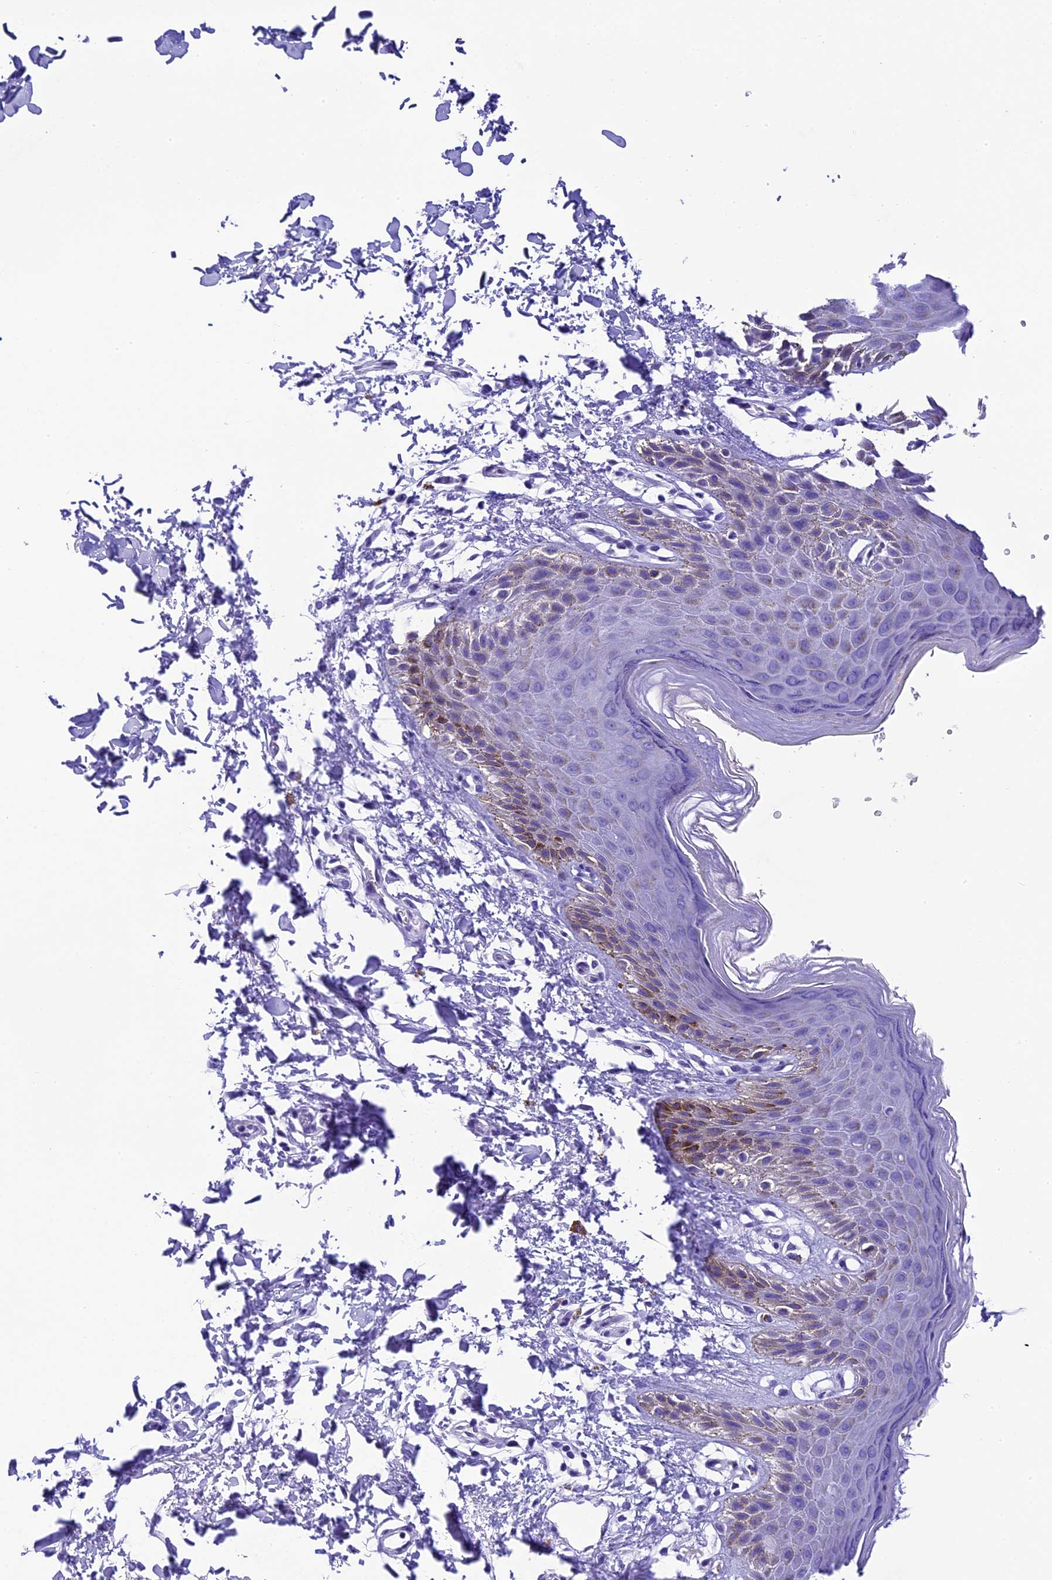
{"staining": {"intensity": "moderate", "quantity": "<25%", "location": "cytoplasmic/membranous"}, "tissue": "skin", "cell_type": "Epidermal cells", "image_type": "normal", "snomed": [{"axis": "morphology", "description": "Normal tissue, NOS"}, {"axis": "topography", "description": "Anal"}], "caption": "This histopathology image demonstrates immunohistochemistry (IHC) staining of benign human skin, with low moderate cytoplasmic/membranous expression in about <25% of epidermal cells.", "gene": "METTL25", "patient": {"sex": "male", "age": 44}}